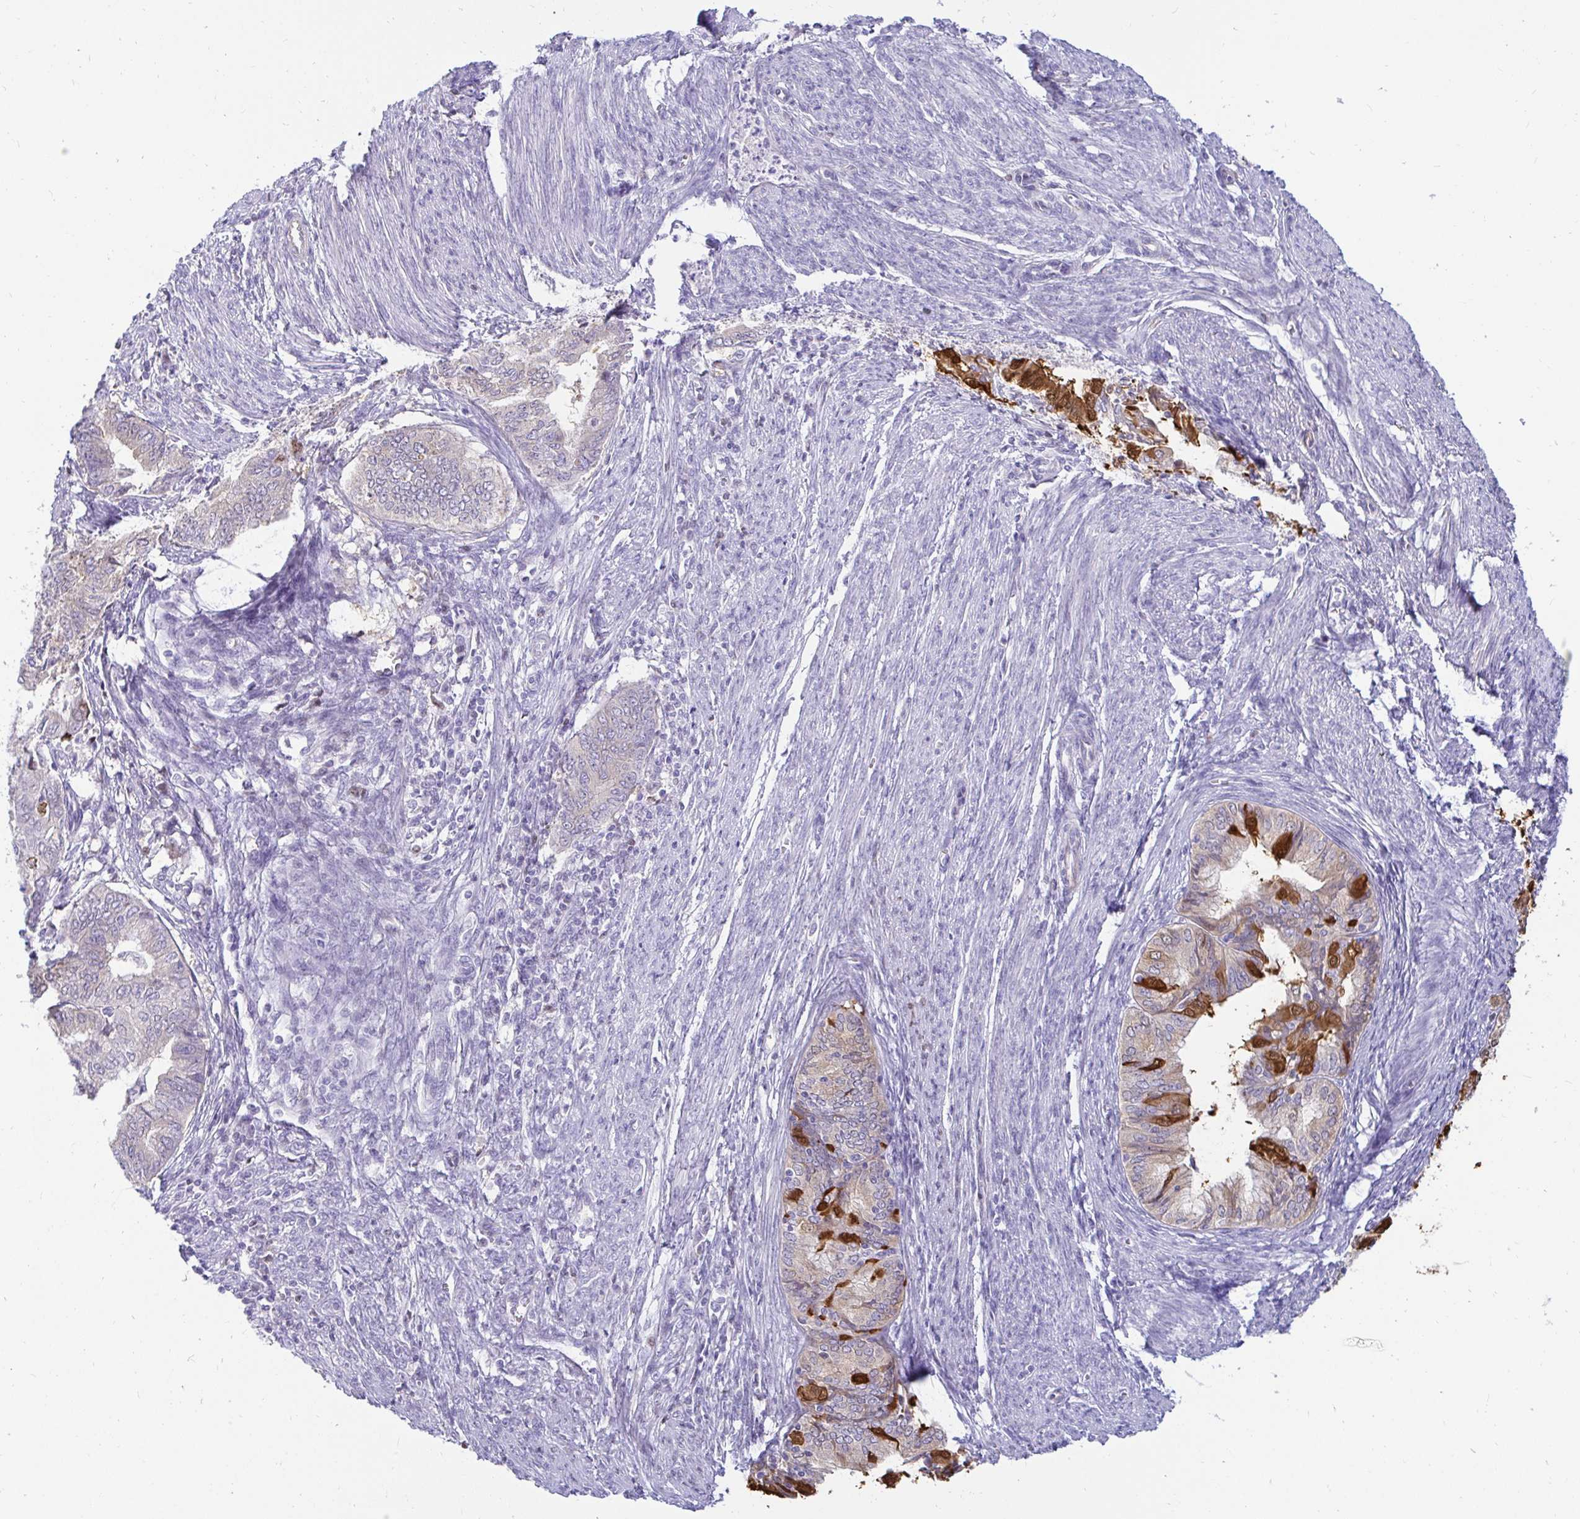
{"staining": {"intensity": "moderate", "quantity": "<25%", "location": "cytoplasmic/membranous,nuclear"}, "tissue": "endometrial cancer", "cell_type": "Tumor cells", "image_type": "cancer", "snomed": [{"axis": "morphology", "description": "Adenocarcinoma, NOS"}, {"axis": "topography", "description": "Endometrium"}], "caption": "Immunohistochemical staining of endometrial cancer exhibits moderate cytoplasmic/membranous and nuclear protein positivity in approximately <25% of tumor cells.", "gene": "CAPSL", "patient": {"sex": "female", "age": 79}}